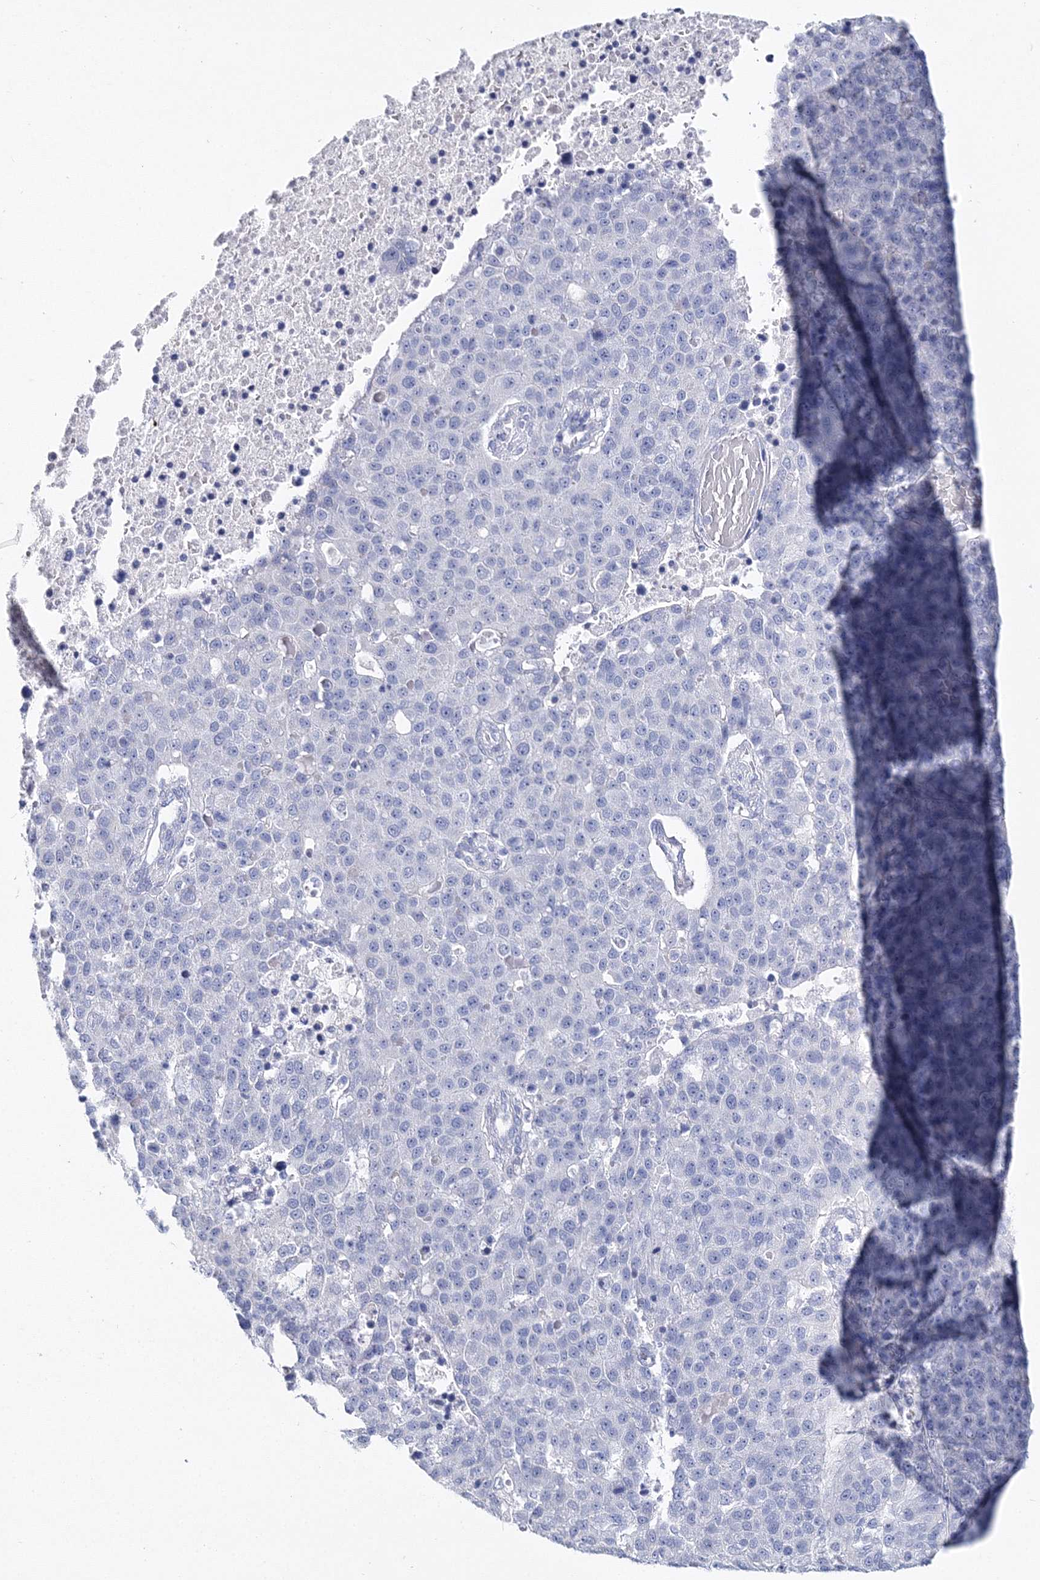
{"staining": {"intensity": "negative", "quantity": "none", "location": "none"}, "tissue": "pancreatic cancer", "cell_type": "Tumor cells", "image_type": "cancer", "snomed": [{"axis": "morphology", "description": "Adenocarcinoma, NOS"}, {"axis": "topography", "description": "Pancreas"}], "caption": "Photomicrograph shows no significant protein expression in tumor cells of pancreatic cancer (adenocarcinoma).", "gene": "MYOZ2", "patient": {"sex": "female", "age": 61}}